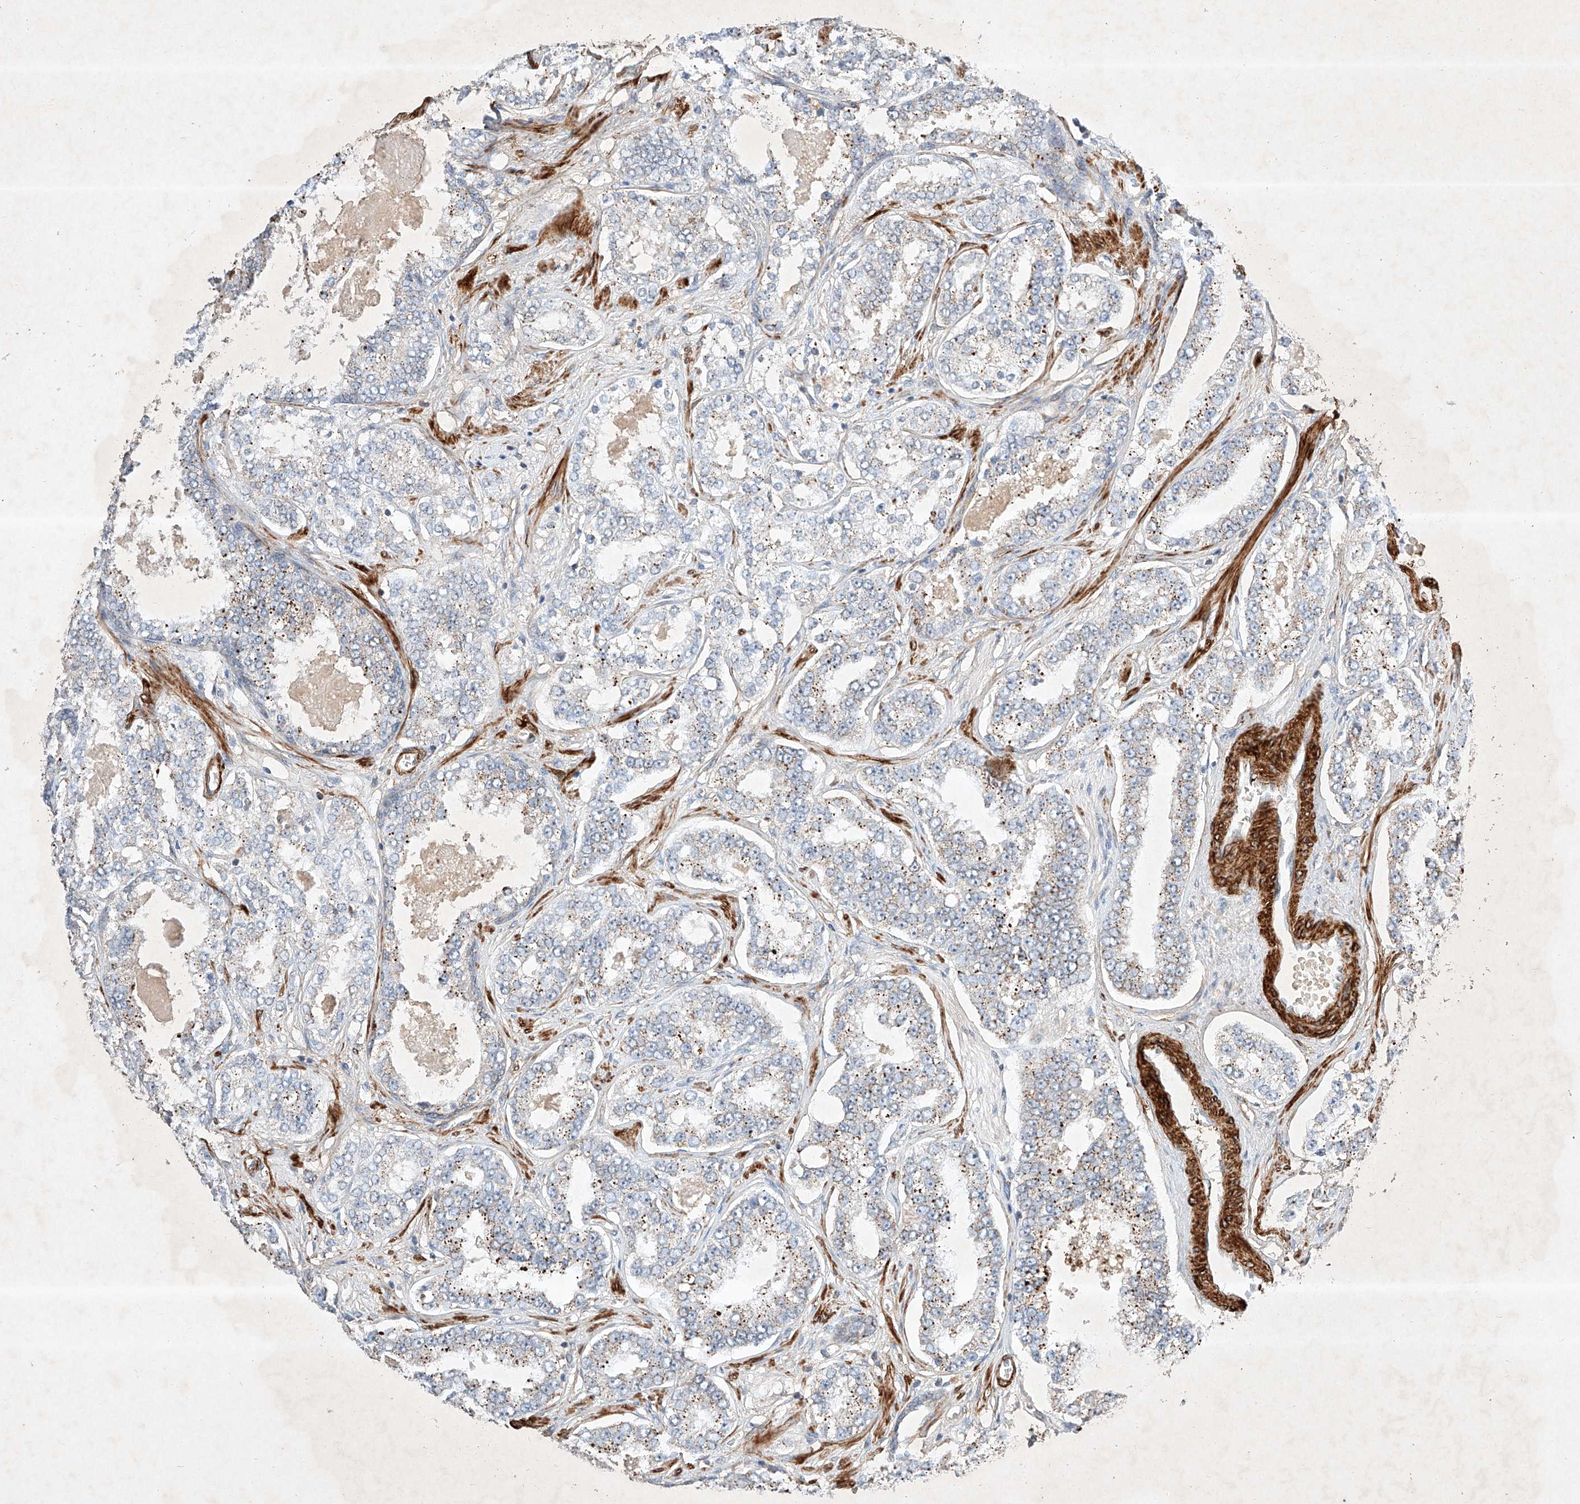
{"staining": {"intensity": "moderate", "quantity": "25%-75%", "location": "cytoplasmic/membranous"}, "tissue": "prostate cancer", "cell_type": "Tumor cells", "image_type": "cancer", "snomed": [{"axis": "morphology", "description": "Normal tissue, NOS"}, {"axis": "morphology", "description": "Adenocarcinoma, High grade"}, {"axis": "topography", "description": "Prostate"}], "caption": "Immunohistochemical staining of human prostate cancer (high-grade adenocarcinoma) shows medium levels of moderate cytoplasmic/membranous staining in about 25%-75% of tumor cells.", "gene": "ARHGAP33", "patient": {"sex": "male", "age": 83}}